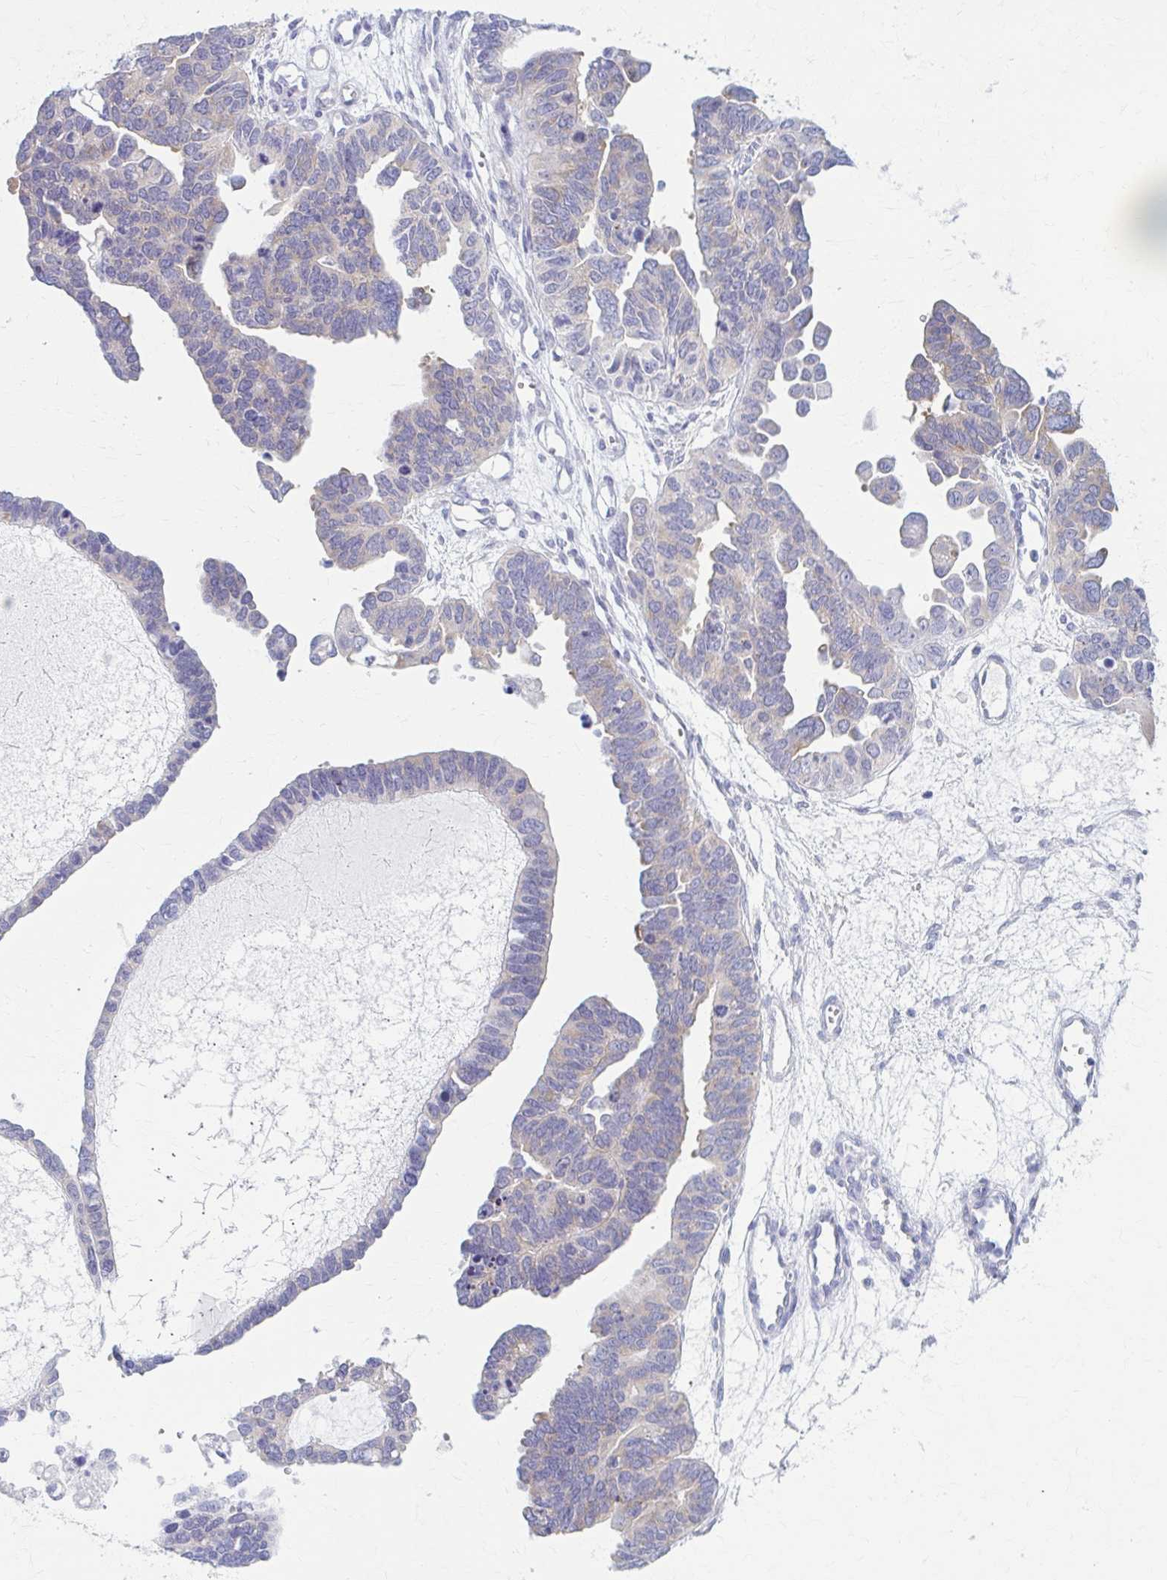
{"staining": {"intensity": "negative", "quantity": "none", "location": "none"}, "tissue": "ovarian cancer", "cell_type": "Tumor cells", "image_type": "cancer", "snomed": [{"axis": "morphology", "description": "Cystadenocarcinoma, serous, NOS"}, {"axis": "topography", "description": "Ovary"}], "caption": "The image demonstrates no staining of tumor cells in ovarian cancer.", "gene": "PRKRA", "patient": {"sex": "female", "age": 51}}